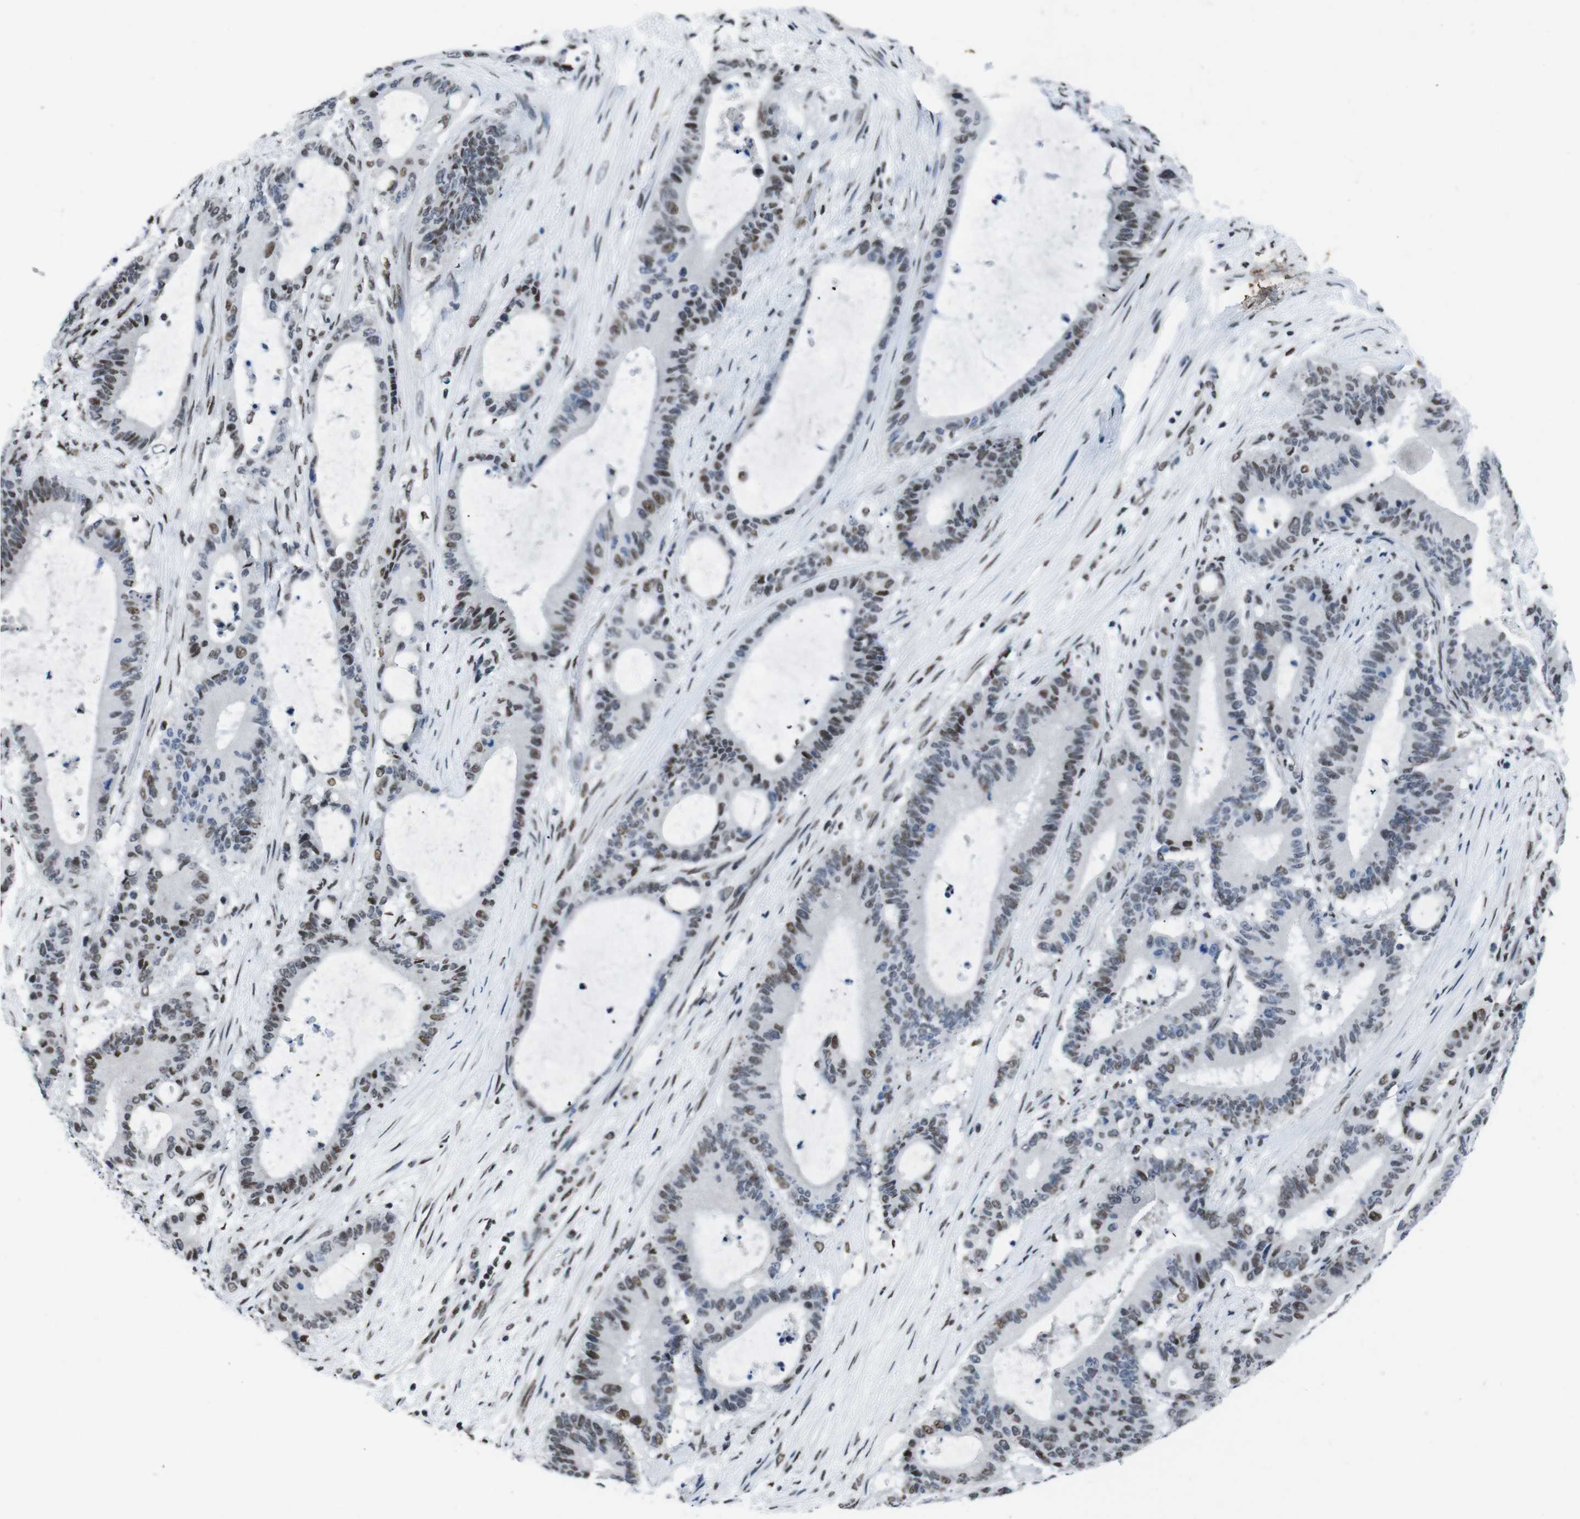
{"staining": {"intensity": "moderate", "quantity": "25%-75%", "location": "nuclear"}, "tissue": "liver cancer", "cell_type": "Tumor cells", "image_type": "cancer", "snomed": [{"axis": "morphology", "description": "Cholangiocarcinoma"}, {"axis": "topography", "description": "Liver"}], "caption": "Human liver cholangiocarcinoma stained with a protein marker displays moderate staining in tumor cells.", "gene": "PIP4P2", "patient": {"sex": "female", "age": 73}}